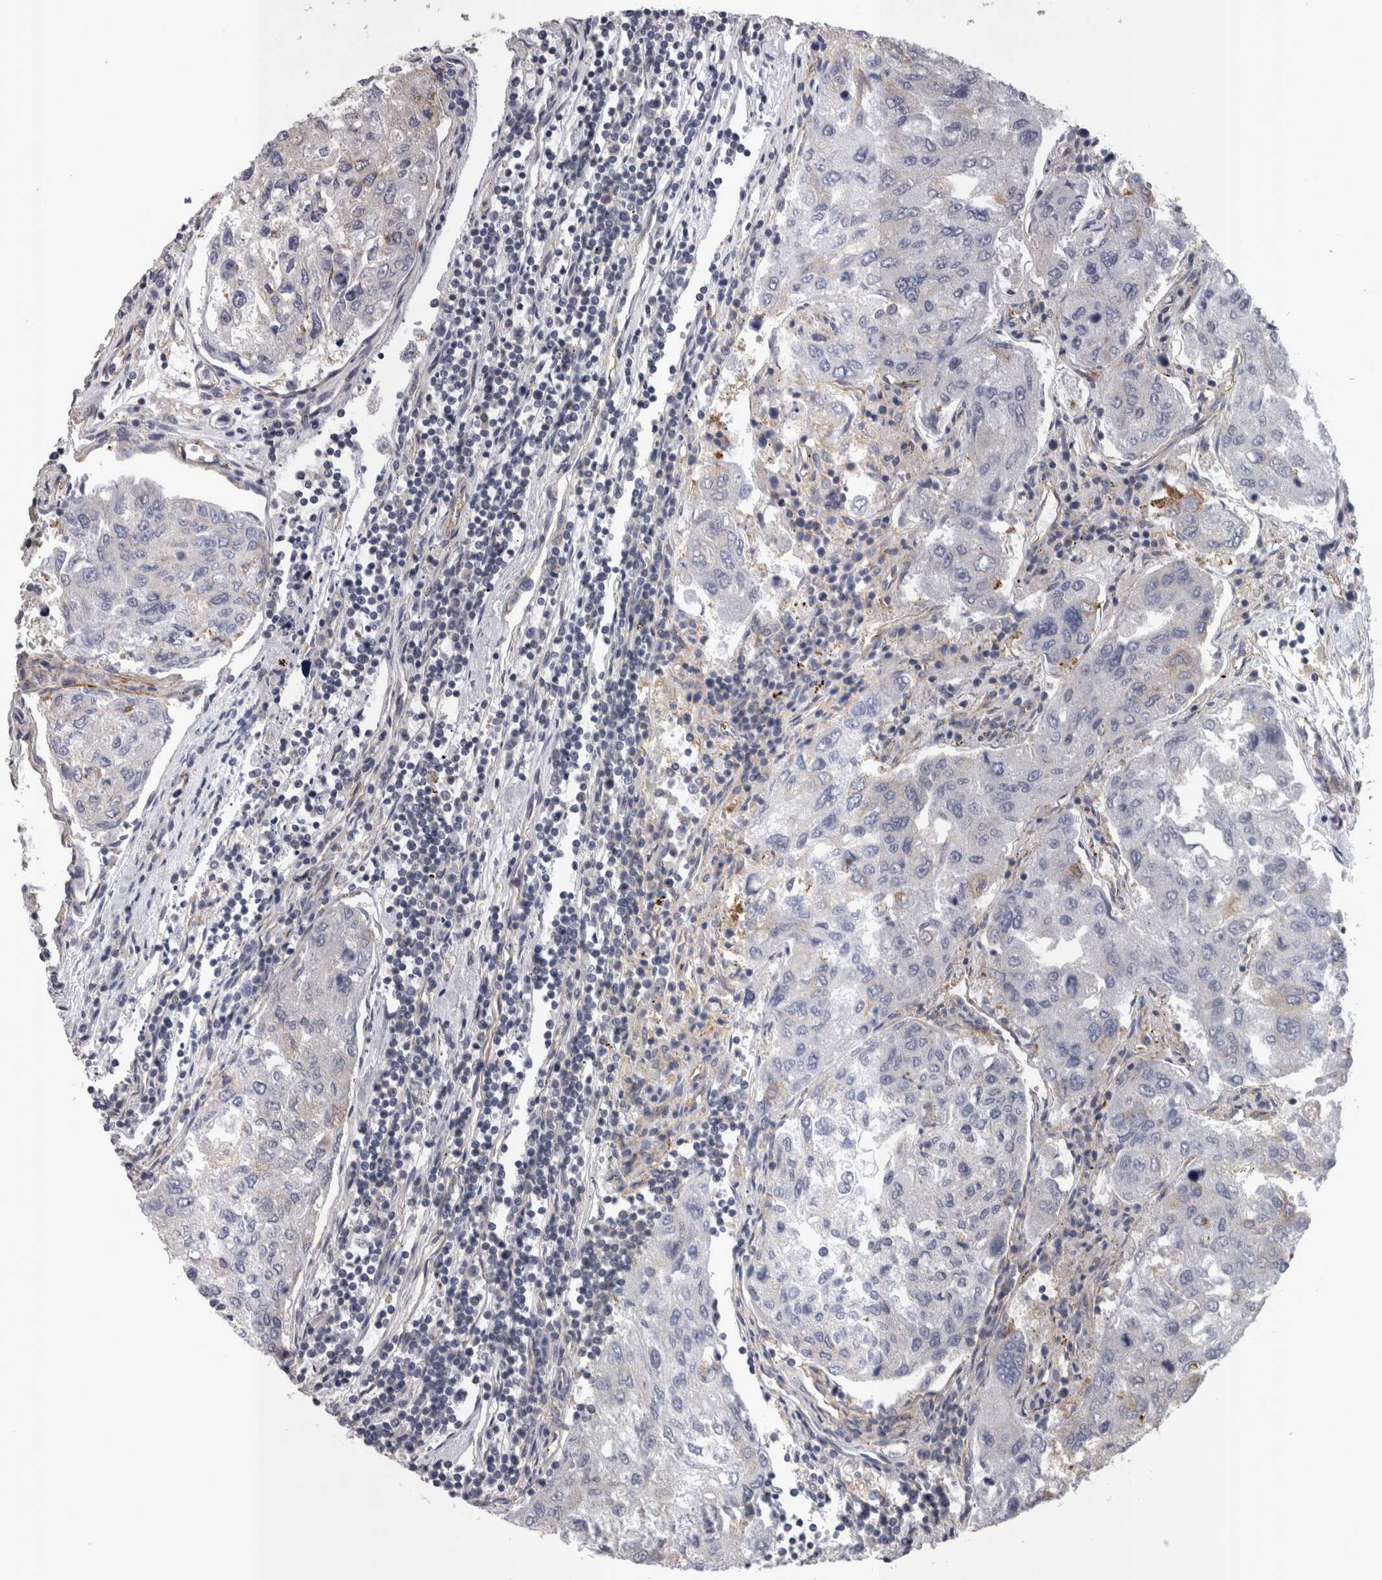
{"staining": {"intensity": "negative", "quantity": "none", "location": "none"}, "tissue": "urothelial cancer", "cell_type": "Tumor cells", "image_type": "cancer", "snomed": [{"axis": "morphology", "description": "Urothelial carcinoma, High grade"}, {"axis": "topography", "description": "Lymph node"}, {"axis": "topography", "description": "Urinary bladder"}], "caption": "Immunohistochemistry (IHC) of human urothelial cancer shows no positivity in tumor cells.", "gene": "LYZL6", "patient": {"sex": "male", "age": 51}}